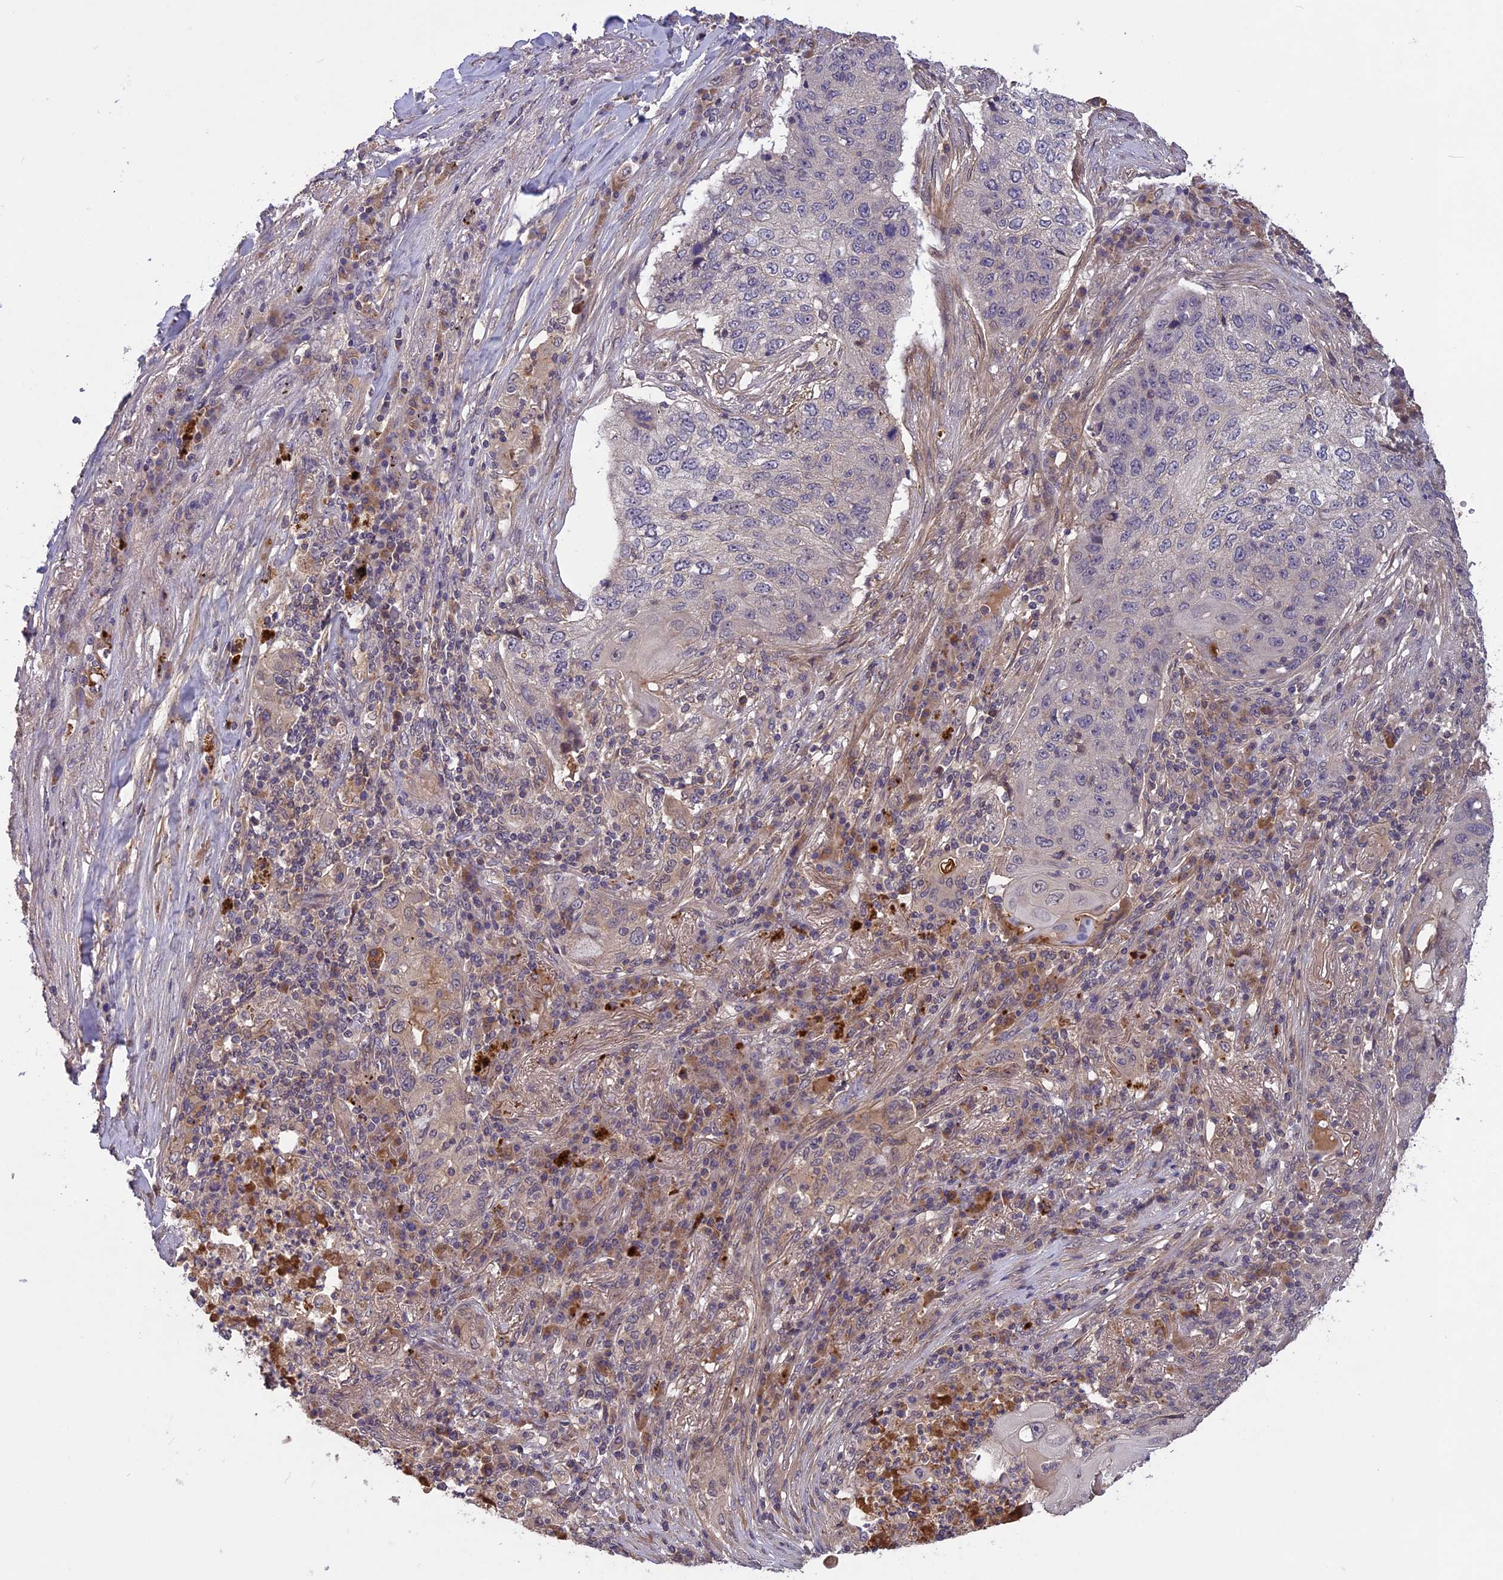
{"staining": {"intensity": "negative", "quantity": "none", "location": "none"}, "tissue": "lung cancer", "cell_type": "Tumor cells", "image_type": "cancer", "snomed": [{"axis": "morphology", "description": "Squamous cell carcinoma, NOS"}, {"axis": "topography", "description": "Lung"}], "caption": "This is an IHC micrograph of human lung cancer. There is no positivity in tumor cells.", "gene": "ADO", "patient": {"sex": "female", "age": 63}}